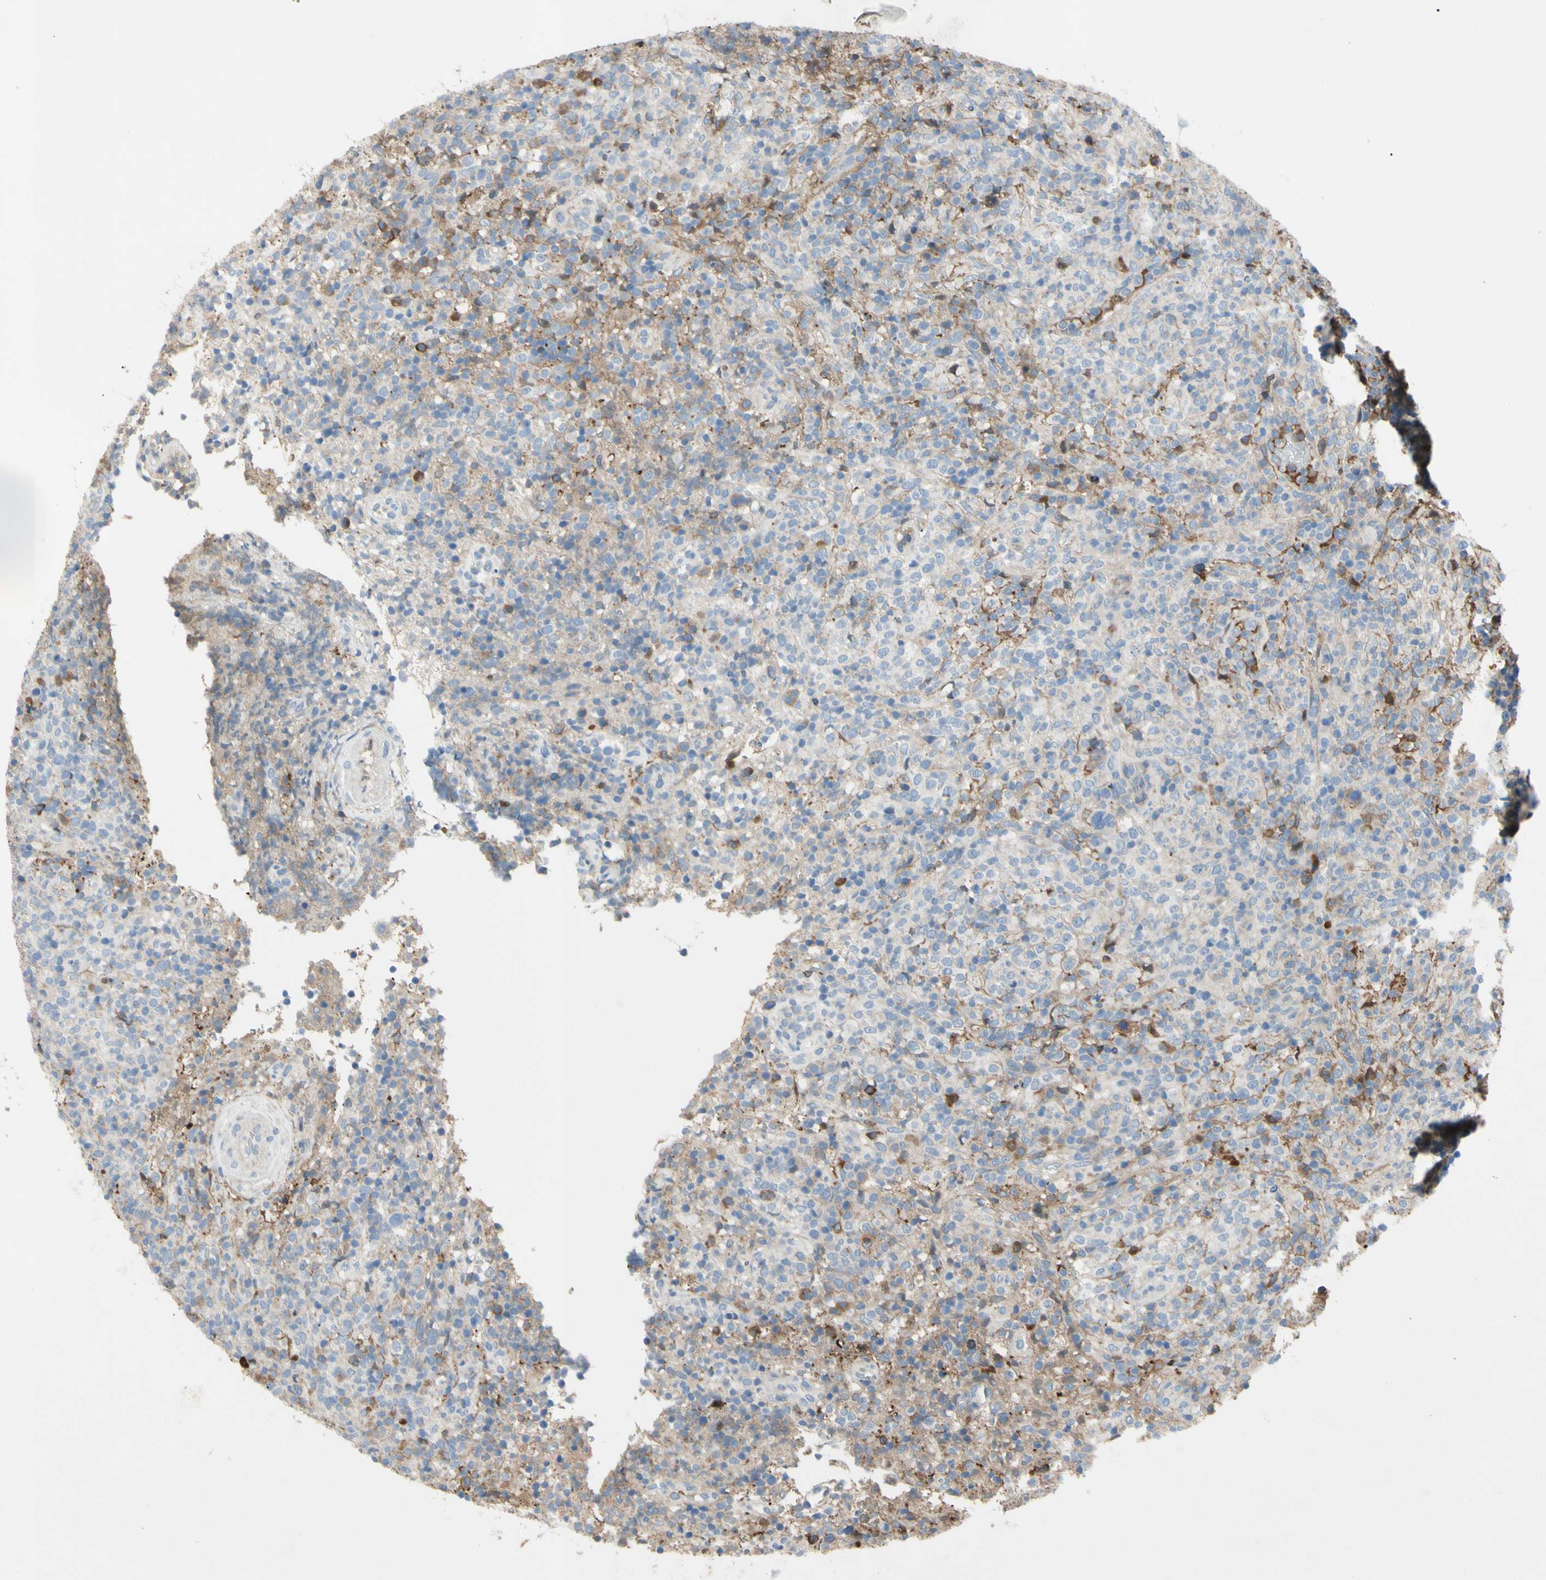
{"staining": {"intensity": "weak", "quantity": ">75%", "location": "cytoplasmic/membranous"}, "tissue": "lymphoma", "cell_type": "Tumor cells", "image_type": "cancer", "snomed": [{"axis": "morphology", "description": "Malignant lymphoma, non-Hodgkin's type, High grade"}, {"axis": "topography", "description": "Lymph node"}], "caption": "Approximately >75% of tumor cells in human lymphoma demonstrate weak cytoplasmic/membranous protein positivity as visualized by brown immunohistochemical staining.", "gene": "TIMP2", "patient": {"sex": "female", "age": 76}}